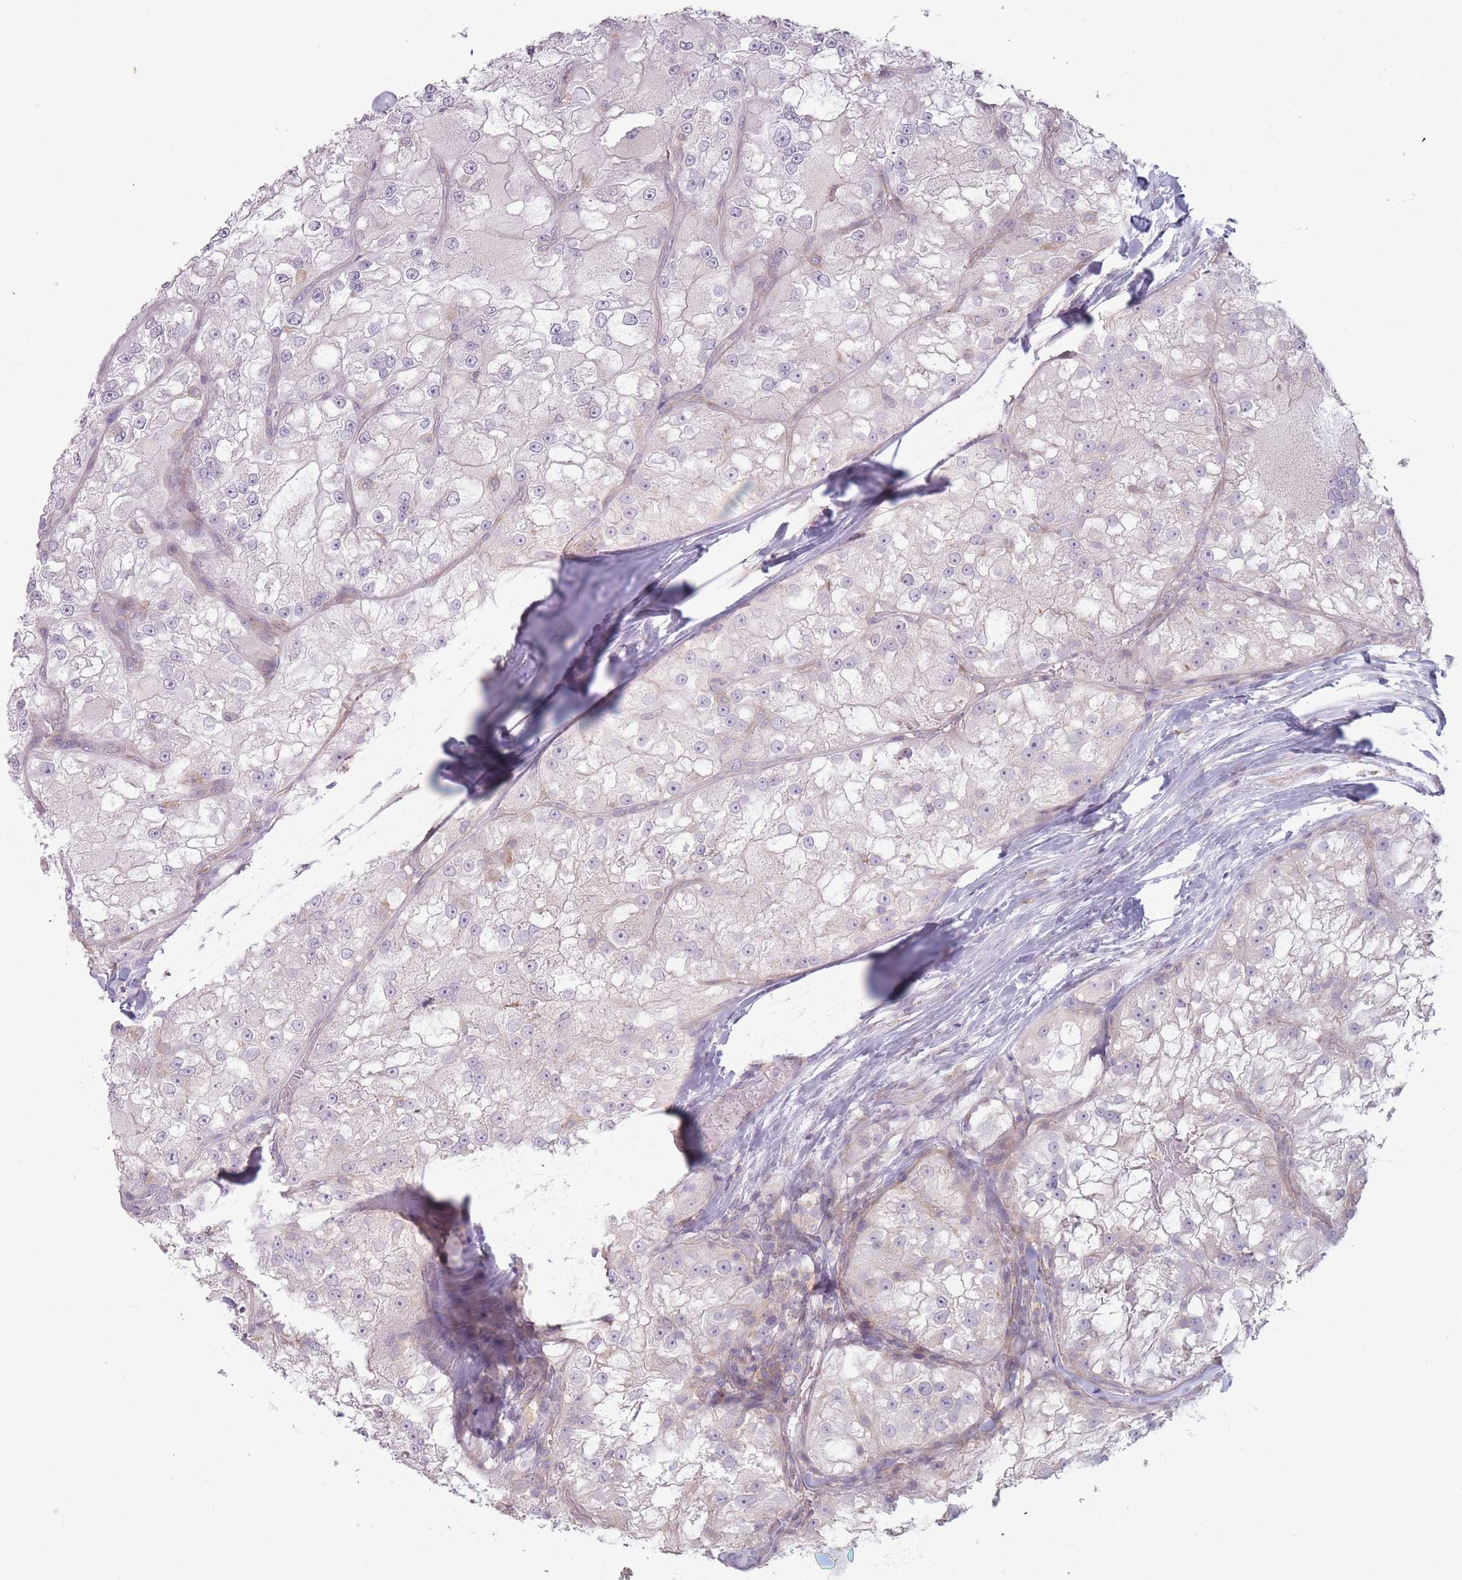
{"staining": {"intensity": "negative", "quantity": "none", "location": "none"}, "tissue": "renal cancer", "cell_type": "Tumor cells", "image_type": "cancer", "snomed": [{"axis": "morphology", "description": "Adenocarcinoma, NOS"}, {"axis": "topography", "description": "Kidney"}], "caption": "Immunohistochemistry histopathology image of neoplastic tissue: renal cancer (adenocarcinoma) stained with DAB exhibits no significant protein expression in tumor cells.", "gene": "TET3", "patient": {"sex": "female", "age": 72}}